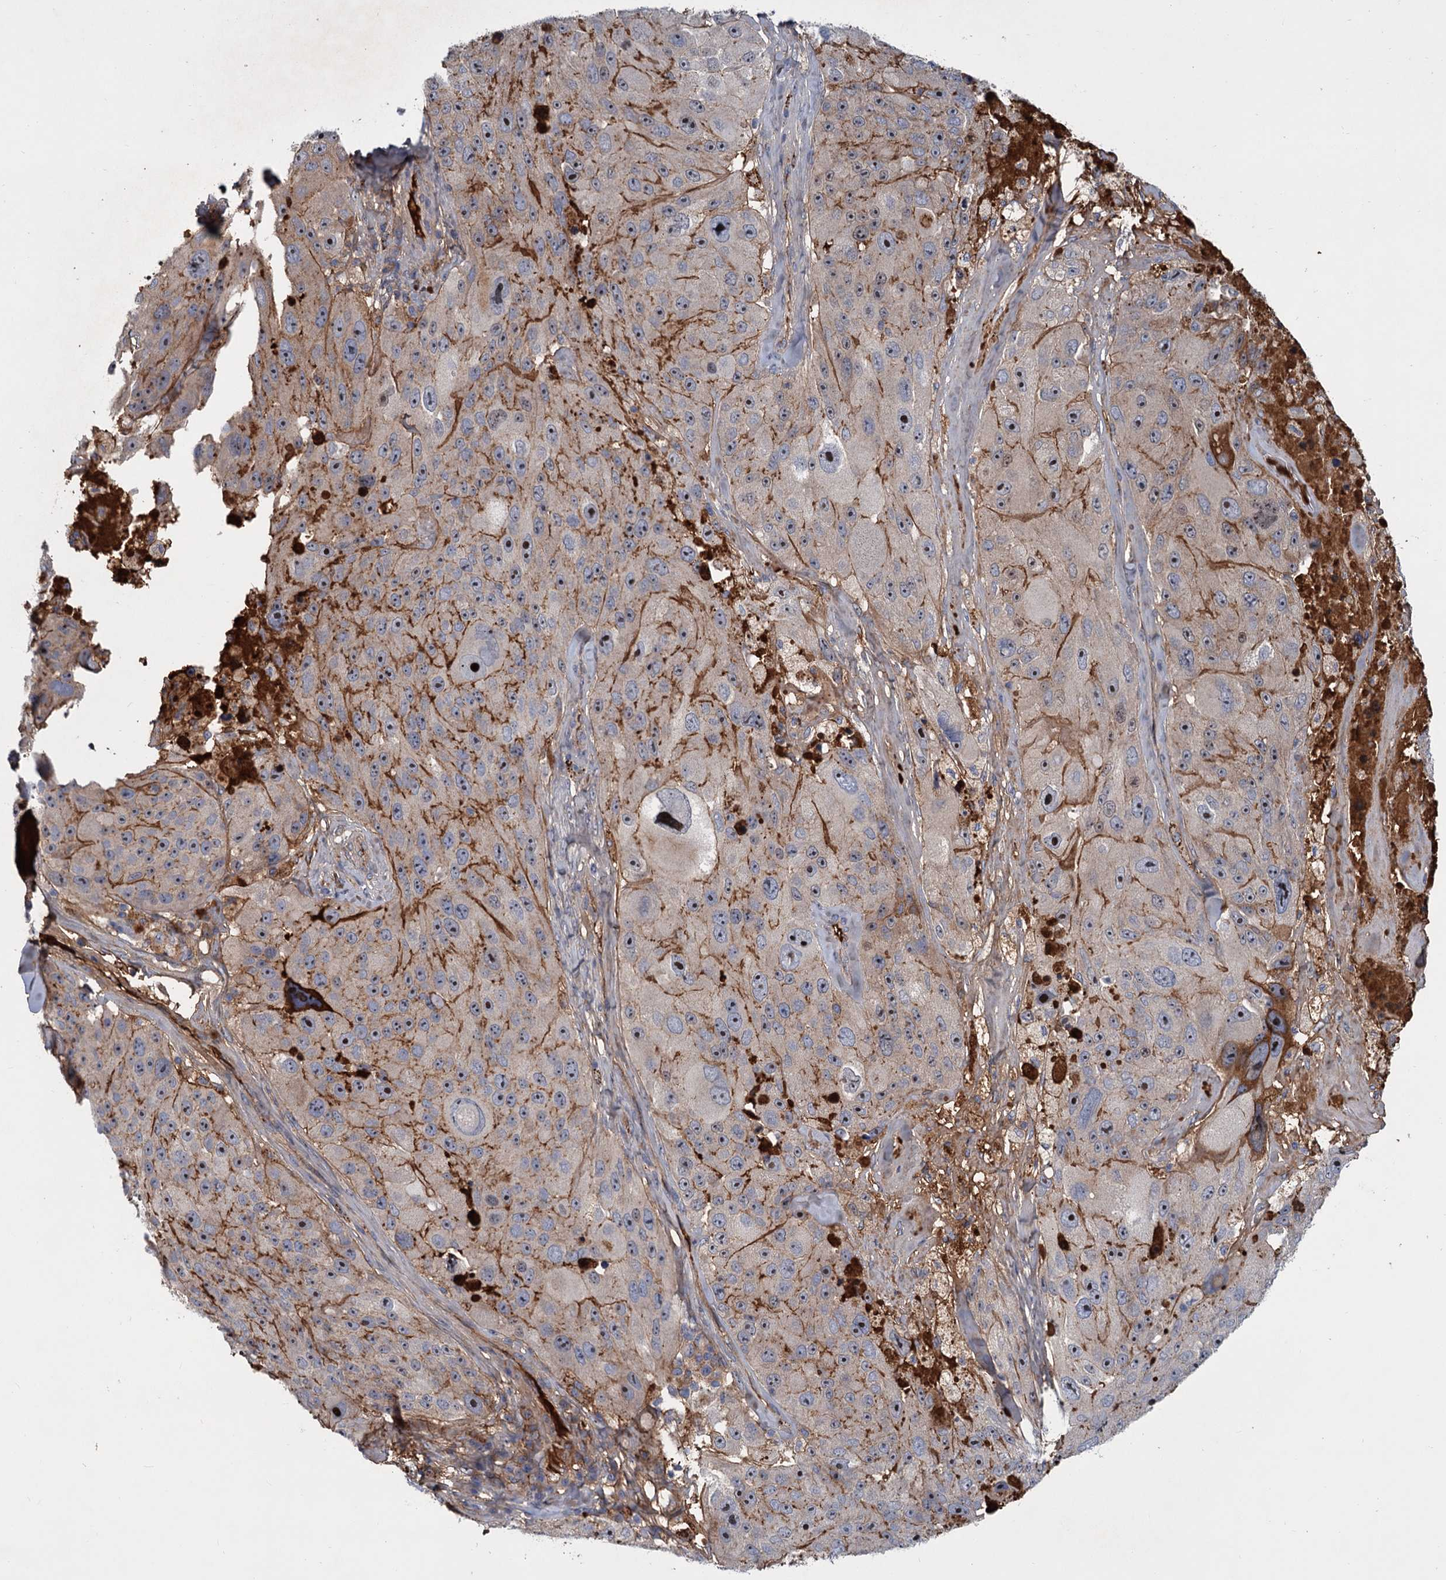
{"staining": {"intensity": "moderate", "quantity": "25%-75%", "location": "cytoplasmic/membranous"}, "tissue": "melanoma", "cell_type": "Tumor cells", "image_type": "cancer", "snomed": [{"axis": "morphology", "description": "Malignant melanoma, Metastatic site"}, {"axis": "topography", "description": "Lymph node"}], "caption": "Immunohistochemistry photomicrograph of human melanoma stained for a protein (brown), which shows medium levels of moderate cytoplasmic/membranous positivity in about 25%-75% of tumor cells.", "gene": "CHRD", "patient": {"sex": "male", "age": 62}}